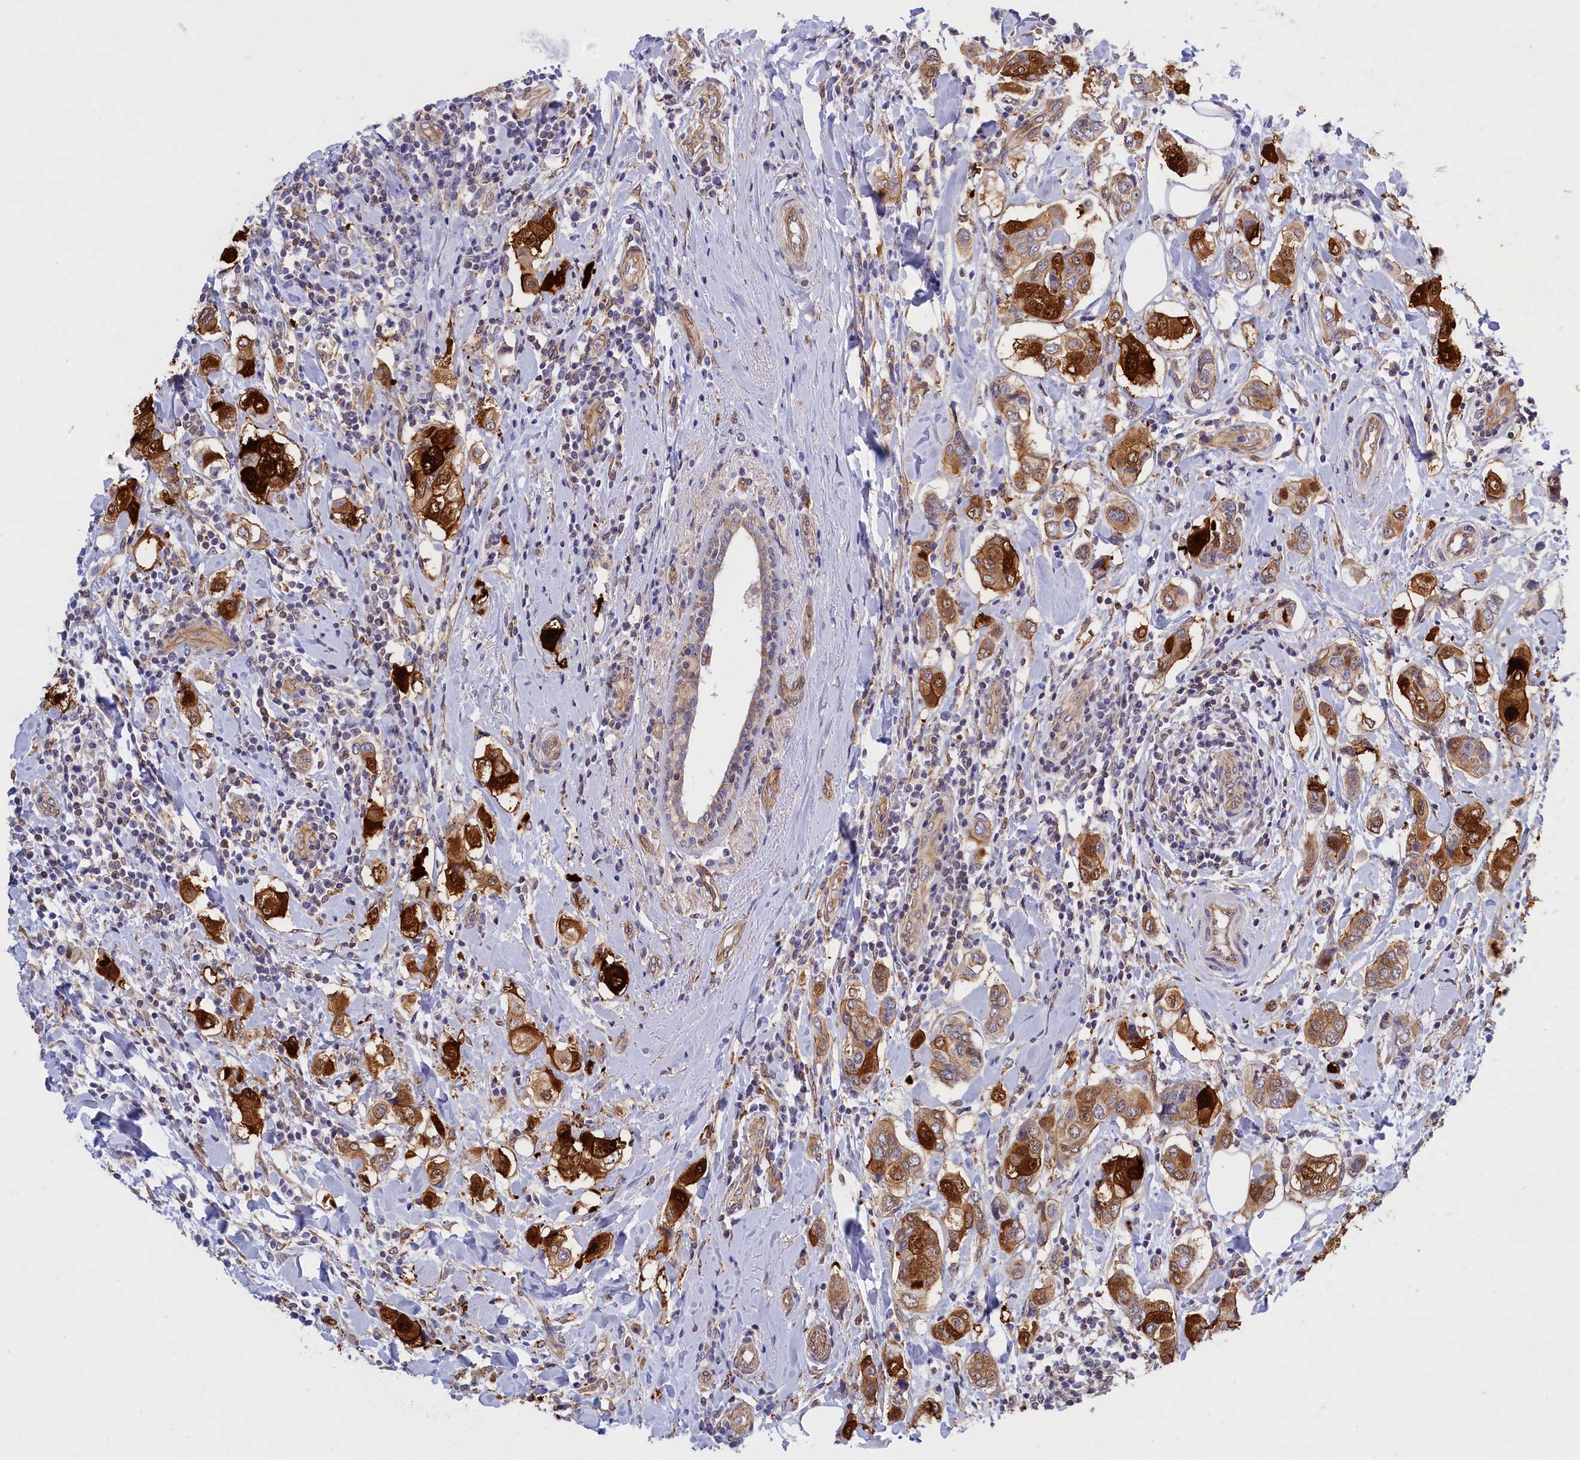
{"staining": {"intensity": "strong", "quantity": "25%-75%", "location": "cytoplasmic/membranous,nuclear"}, "tissue": "breast cancer", "cell_type": "Tumor cells", "image_type": "cancer", "snomed": [{"axis": "morphology", "description": "Lobular carcinoma"}, {"axis": "topography", "description": "Breast"}], "caption": "Strong cytoplasmic/membranous and nuclear expression for a protein is present in approximately 25%-75% of tumor cells of breast cancer (lobular carcinoma) using immunohistochemistry (IHC).", "gene": "ABCC12", "patient": {"sex": "female", "age": 51}}